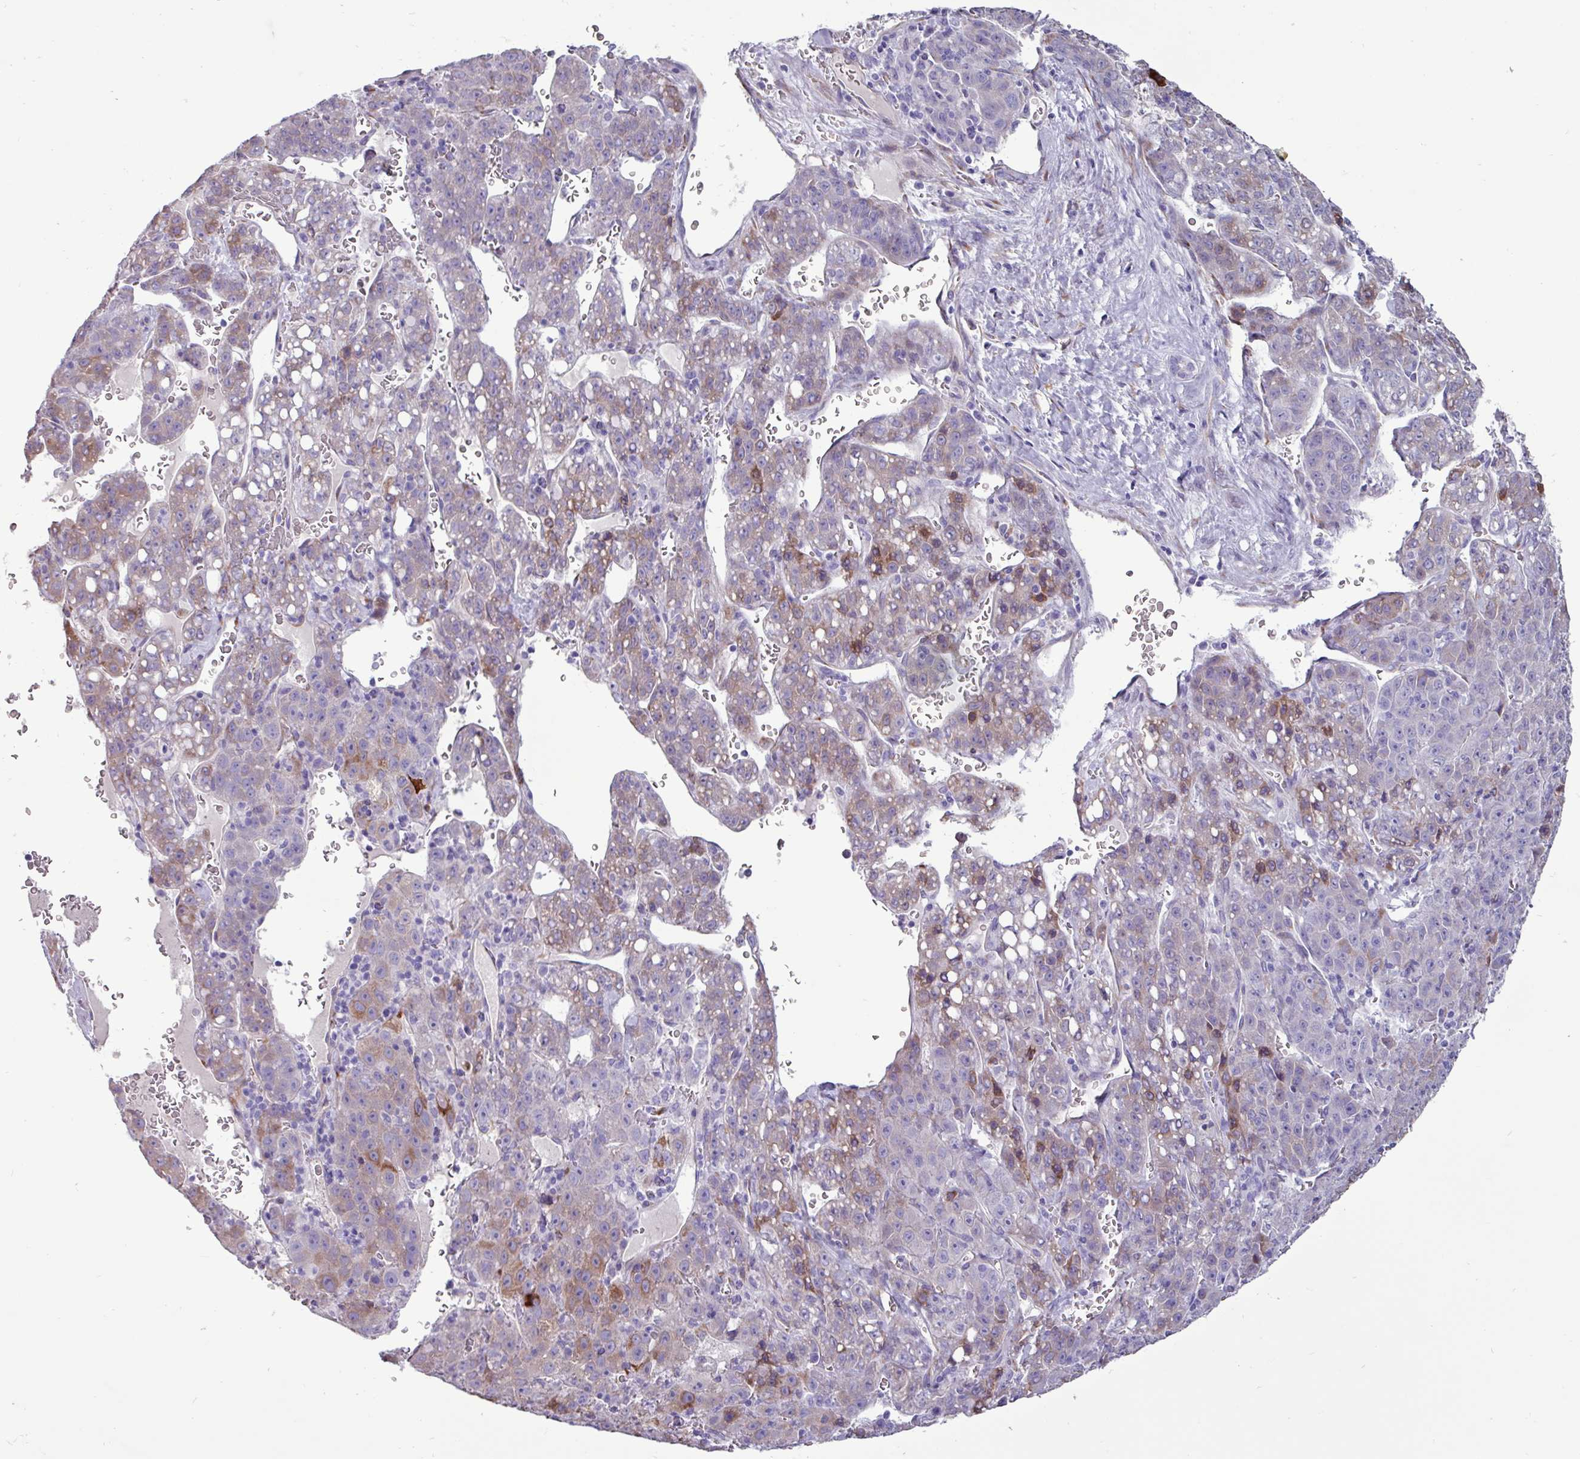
{"staining": {"intensity": "moderate", "quantity": "<25%", "location": "cytoplasmic/membranous"}, "tissue": "liver cancer", "cell_type": "Tumor cells", "image_type": "cancer", "snomed": [{"axis": "morphology", "description": "Carcinoma, Hepatocellular, NOS"}, {"axis": "topography", "description": "Liver"}], "caption": "Protein expression analysis of hepatocellular carcinoma (liver) reveals moderate cytoplasmic/membranous staining in about <25% of tumor cells. Using DAB (brown) and hematoxylin (blue) stains, captured at high magnification using brightfield microscopy.", "gene": "PPP1R35", "patient": {"sex": "female", "age": 53}}